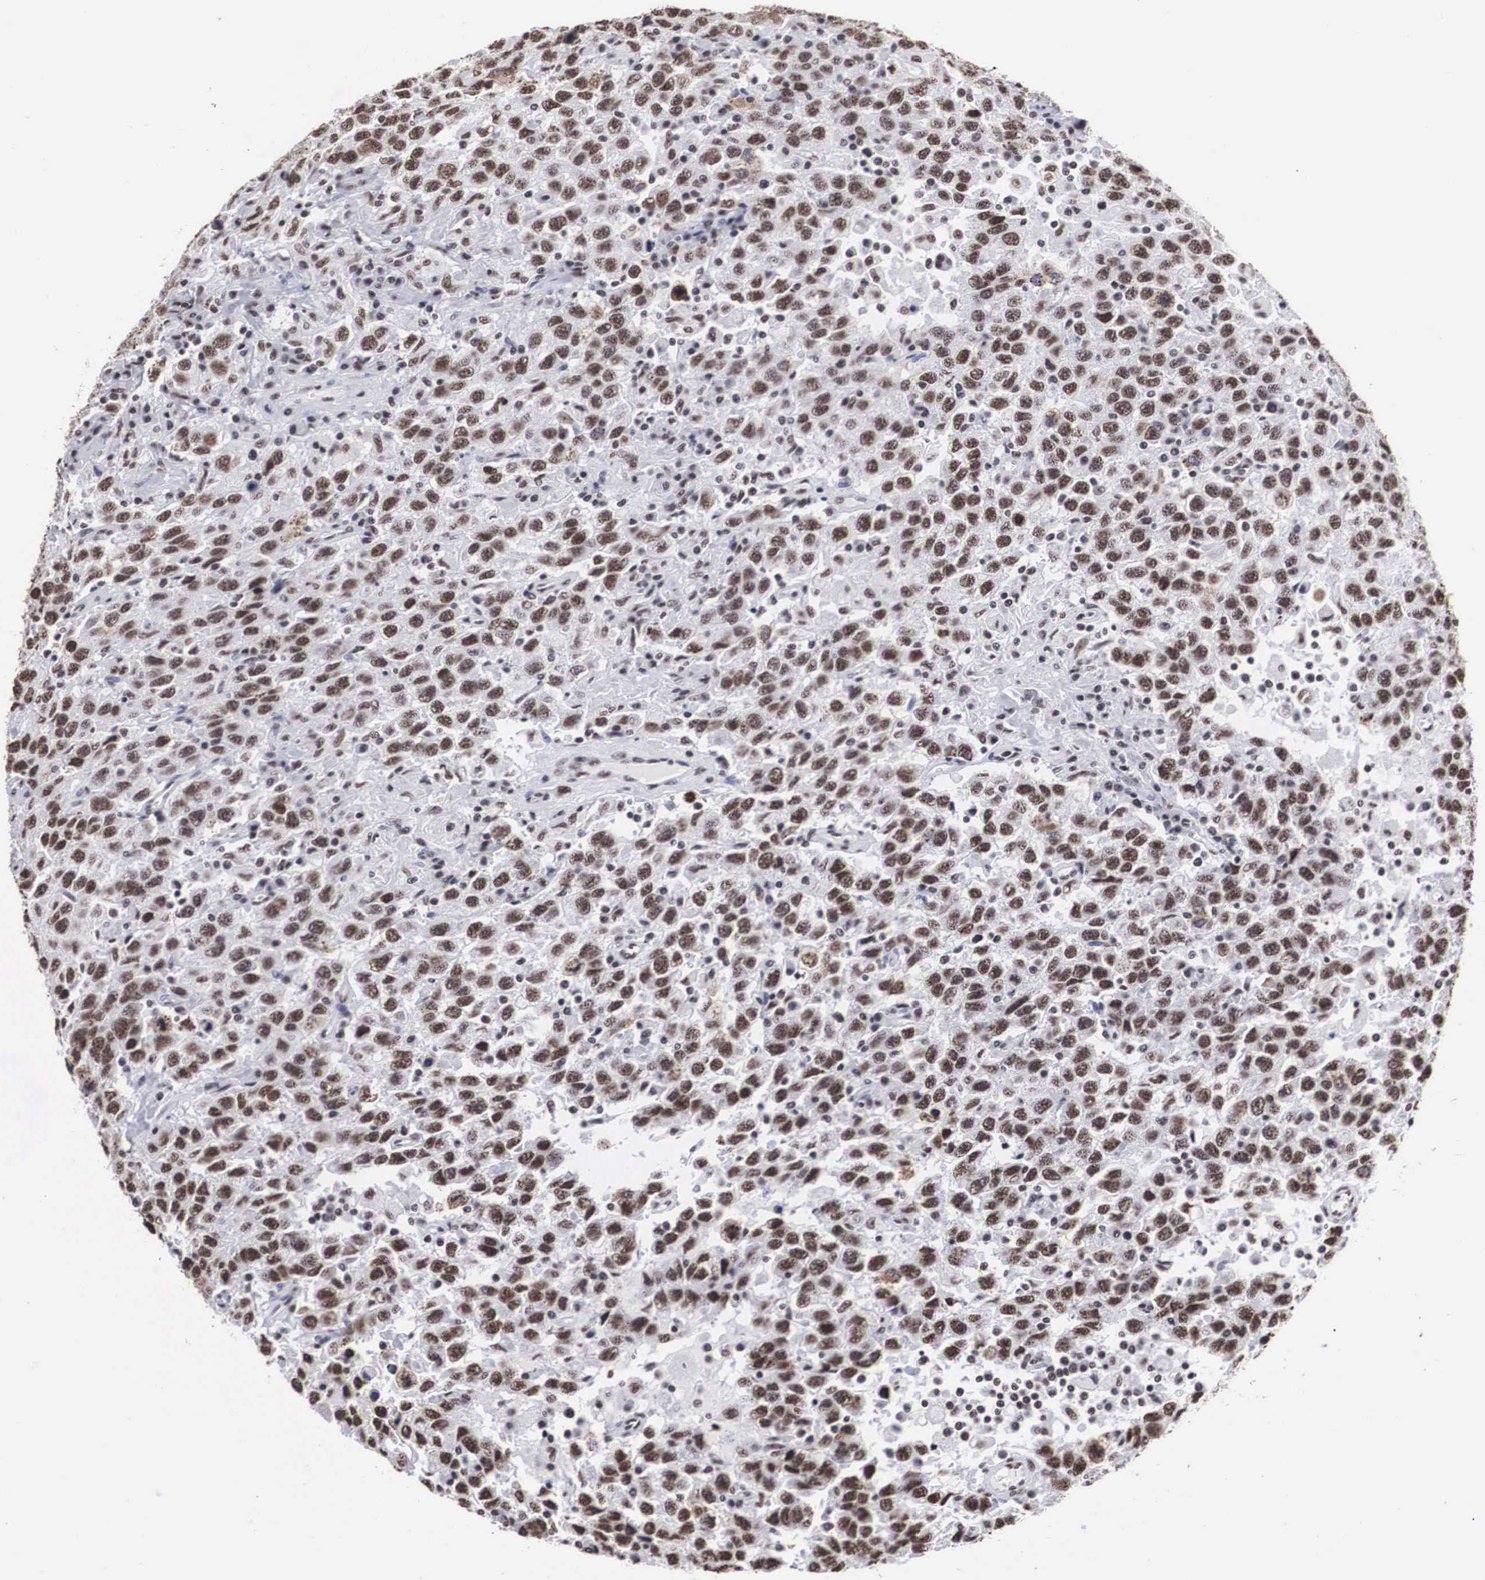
{"staining": {"intensity": "moderate", "quantity": ">75%", "location": "nuclear"}, "tissue": "testis cancer", "cell_type": "Tumor cells", "image_type": "cancer", "snomed": [{"axis": "morphology", "description": "Seminoma, NOS"}, {"axis": "topography", "description": "Testis"}], "caption": "Human testis seminoma stained with a protein marker displays moderate staining in tumor cells.", "gene": "ACIN1", "patient": {"sex": "male", "age": 41}}